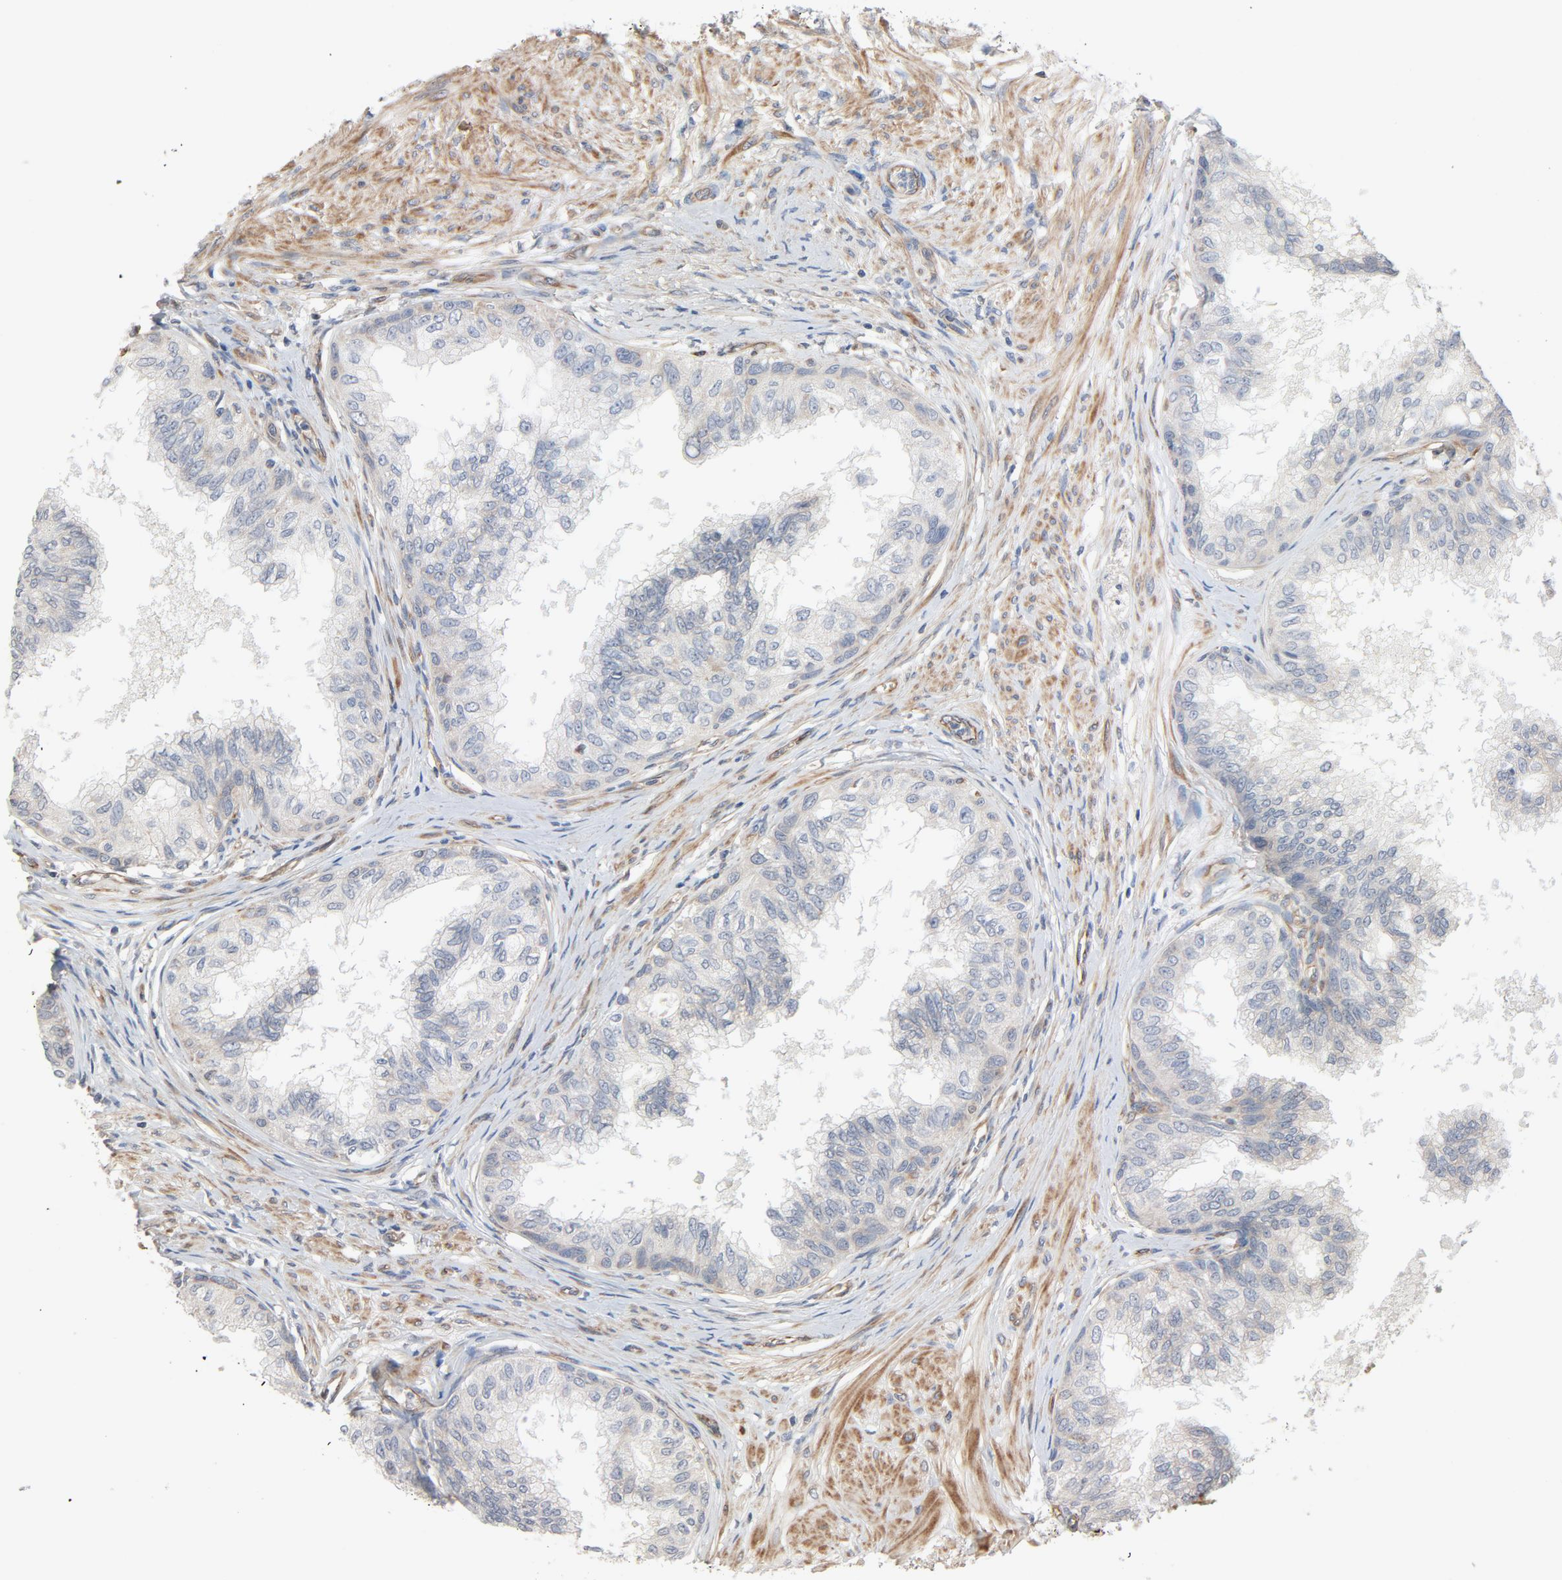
{"staining": {"intensity": "weak", "quantity": "25%-75%", "location": "cytoplasmic/membranous"}, "tissue": "prostate", "cell_type": "Glandular cells", "image_type": "normal", "snomed": [{"axis": "morphology", "description": "Normal tissue, NOS"}, {"axis": "topography", "description": "Prostate"}, {"axis": "topography", "description": "Seminal veicle"}], "caption": "DAB immunohistochemical staining of unremarkable human prostate exhibits weak cytoplasmic/membranous protein expression in approximately 25%-75% of glandular cells. Nuclei are stained in blue.", "gene": "TRIOBP", "patient": {"sex": "male", "age": 60}}